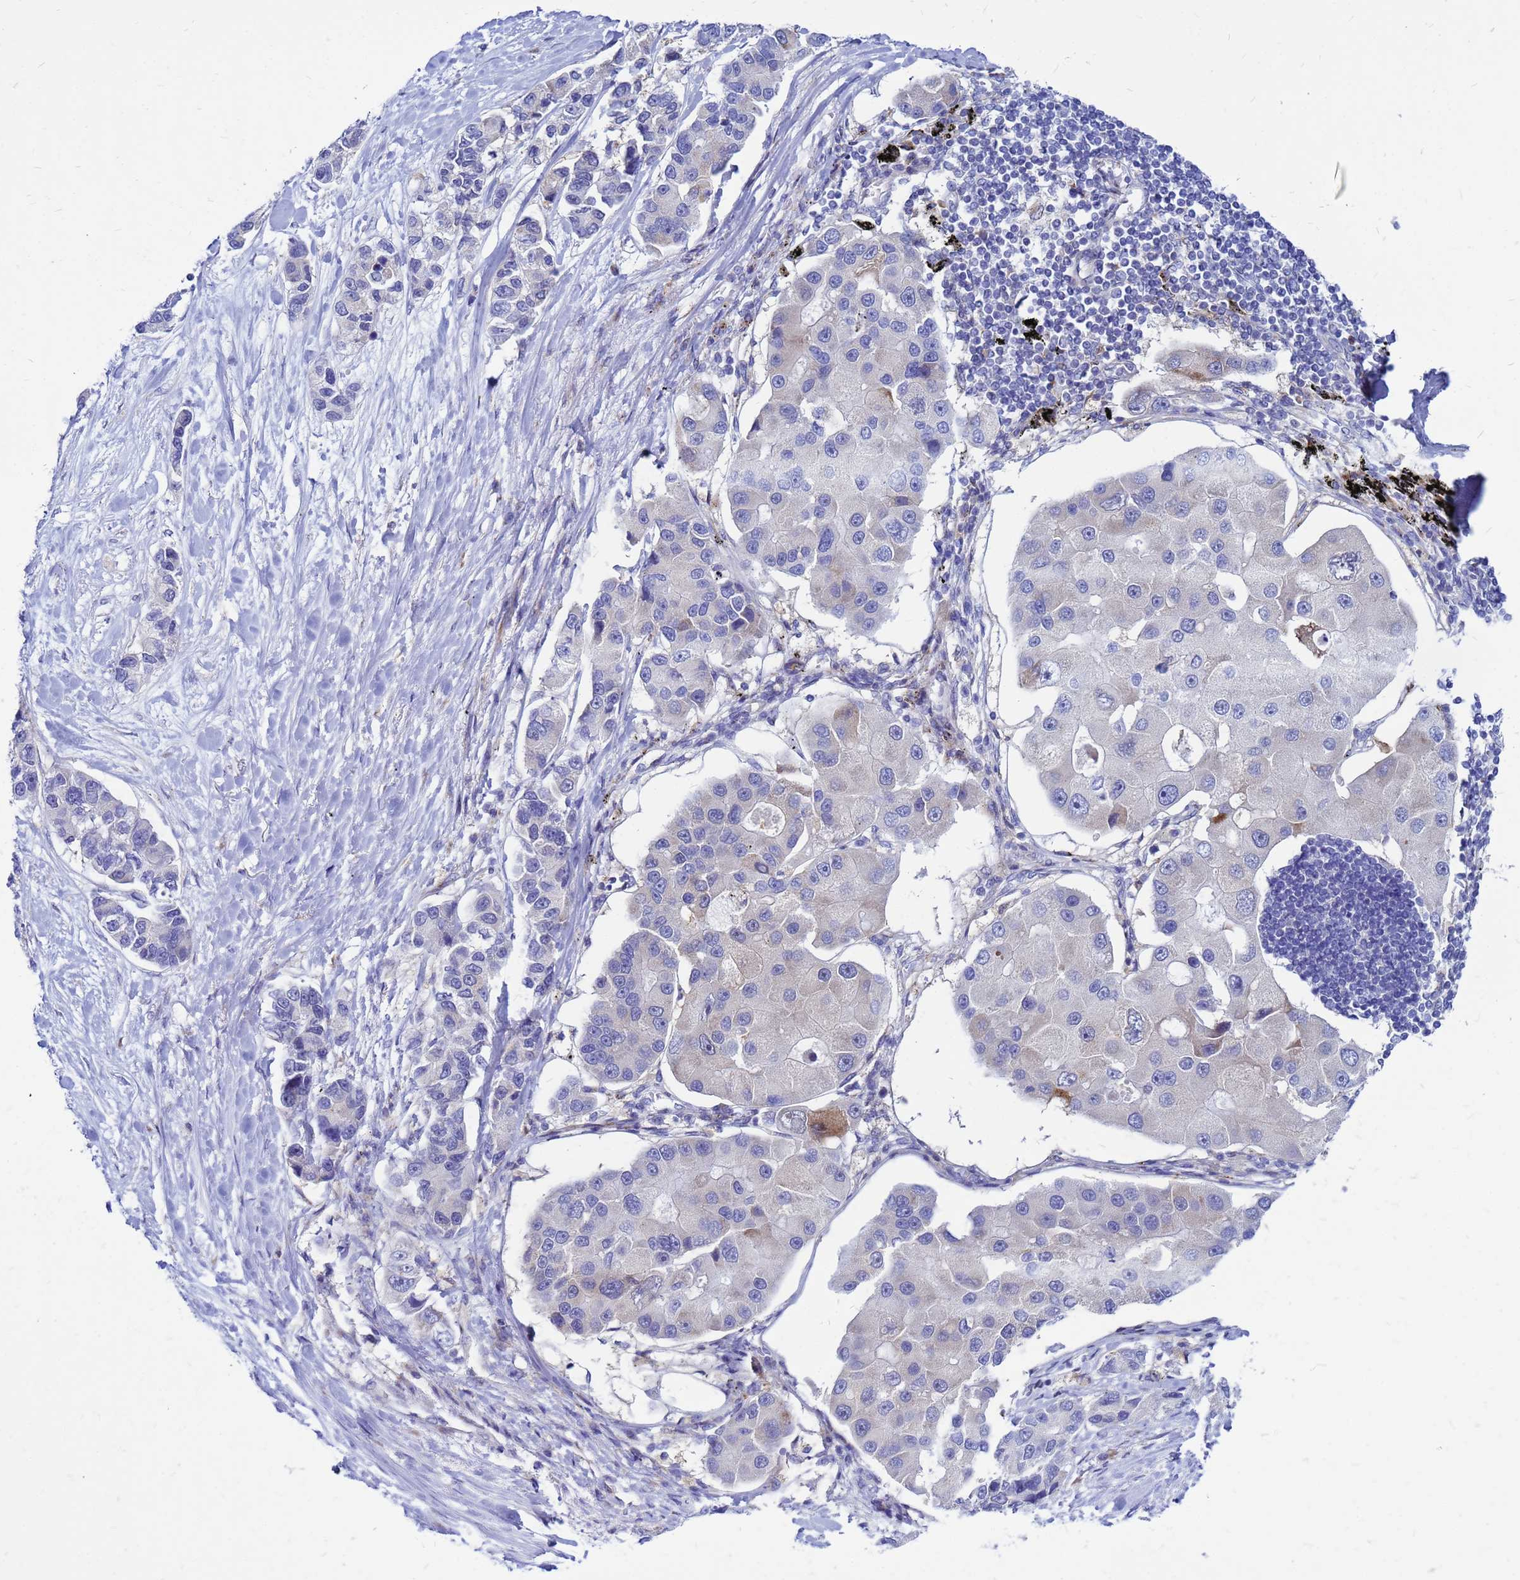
{"staining": {"intensity": "negative", "quantity": "none", "location": "none"}, "tissue": "lung cancer", "cell_type": "Tumor cells", "image_type": "cancer", "snomed": [{"axis": "morphology", "description": "Adenocarcinoma, NOS"}, {"axis": "topography", "description": "Lung"}], "caption": "Immunohistochemistry (IHC) of lung adenocarcinoma shows no staining in tumor cells. Nuclei are stained in blue.", "gene": "FHIP1A", "patient": {"sex": "female", "age": 54}}